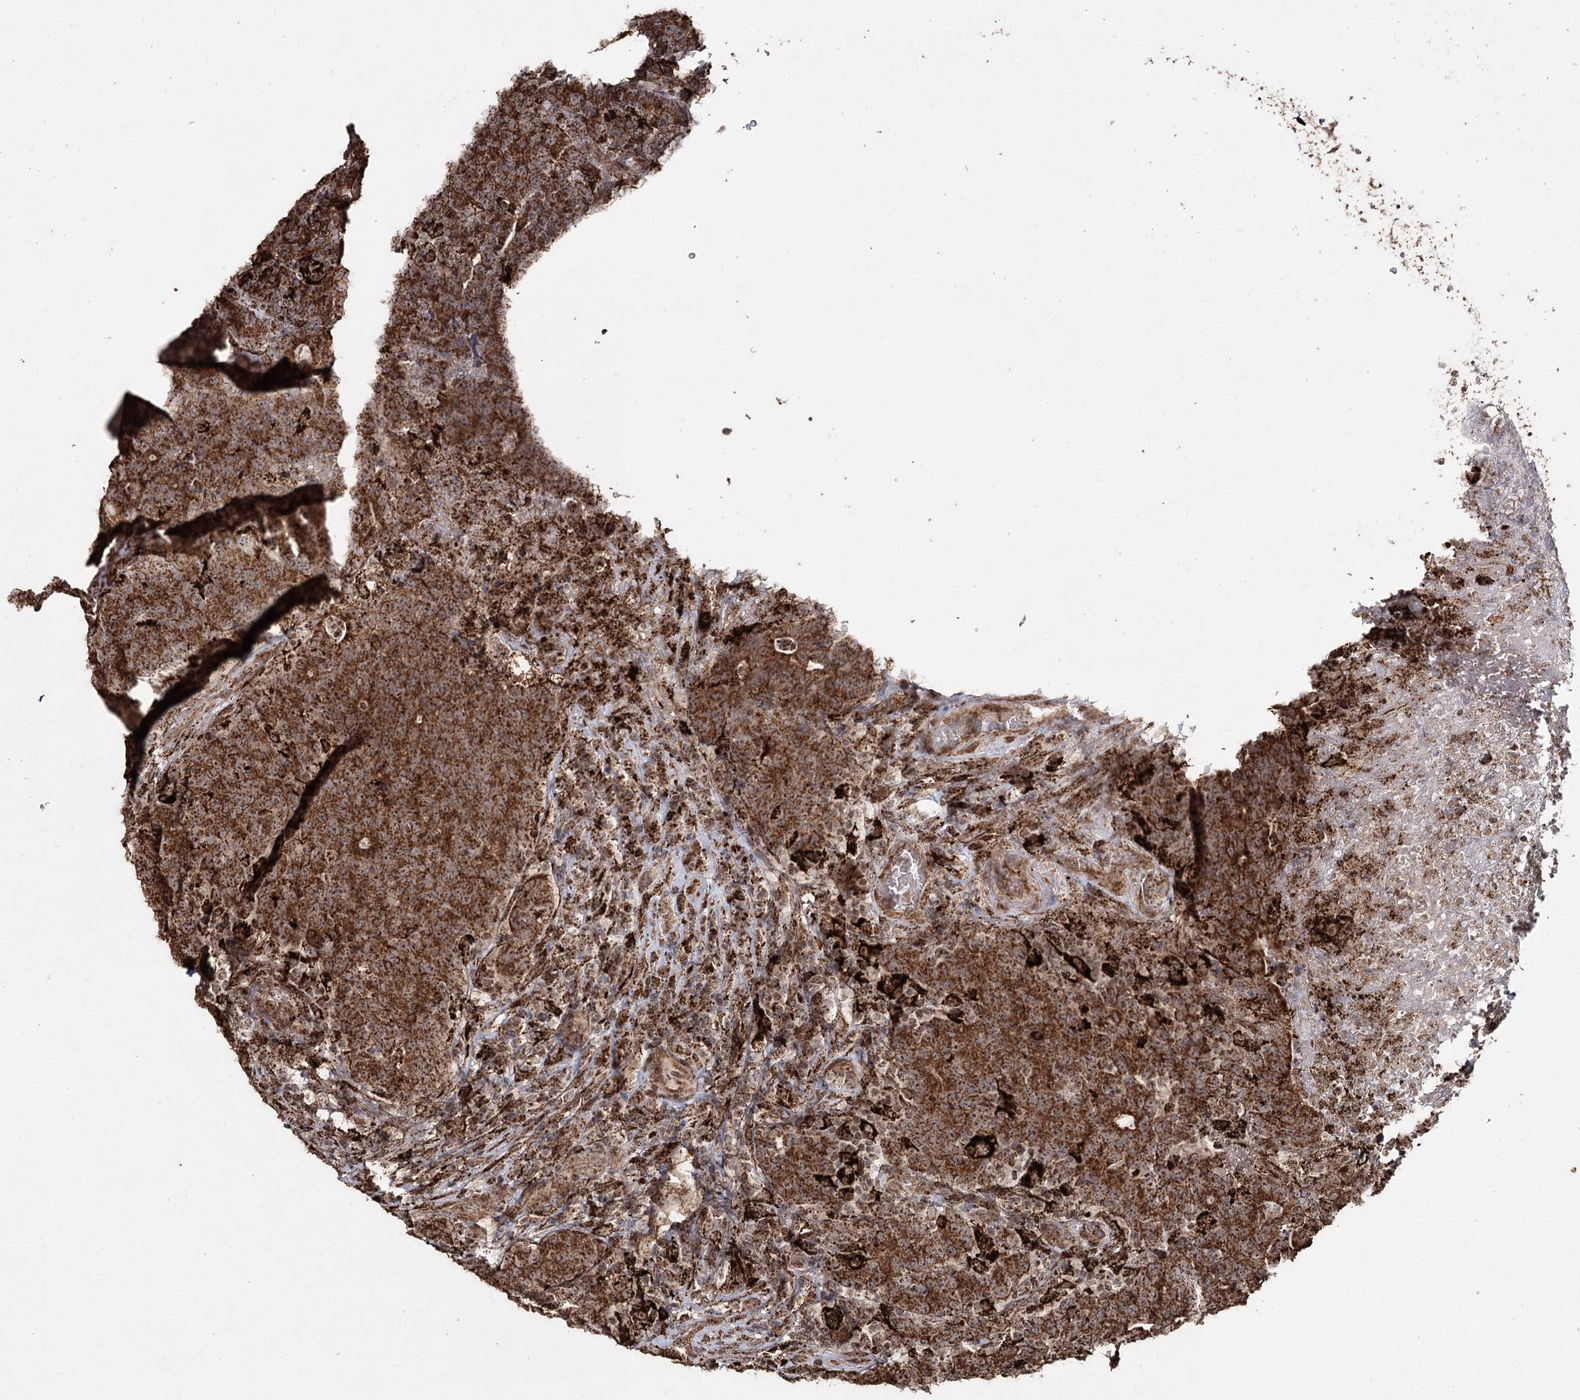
{"staining": {"intensity": "strong", "quantity": ">75%", "location": "cytoplasmic/membranous"}, "tissue": "colorectal cancer", "cell_type": "Tumor cells", "image_type": "cancer", "snomed": [{"axis": "morphology", "description": "Adenocarcinoma, NOS"}, {"axis": "topography", "description": "Colon"}], "caption": "Adenocarcinoma (colorectal) stained with a brown dye displays strong cytoplasmic/membranous positive staining in about >75% of tumor cells.", "gene": "SLF2", "patient": {"sex": "female", "age": 75}}